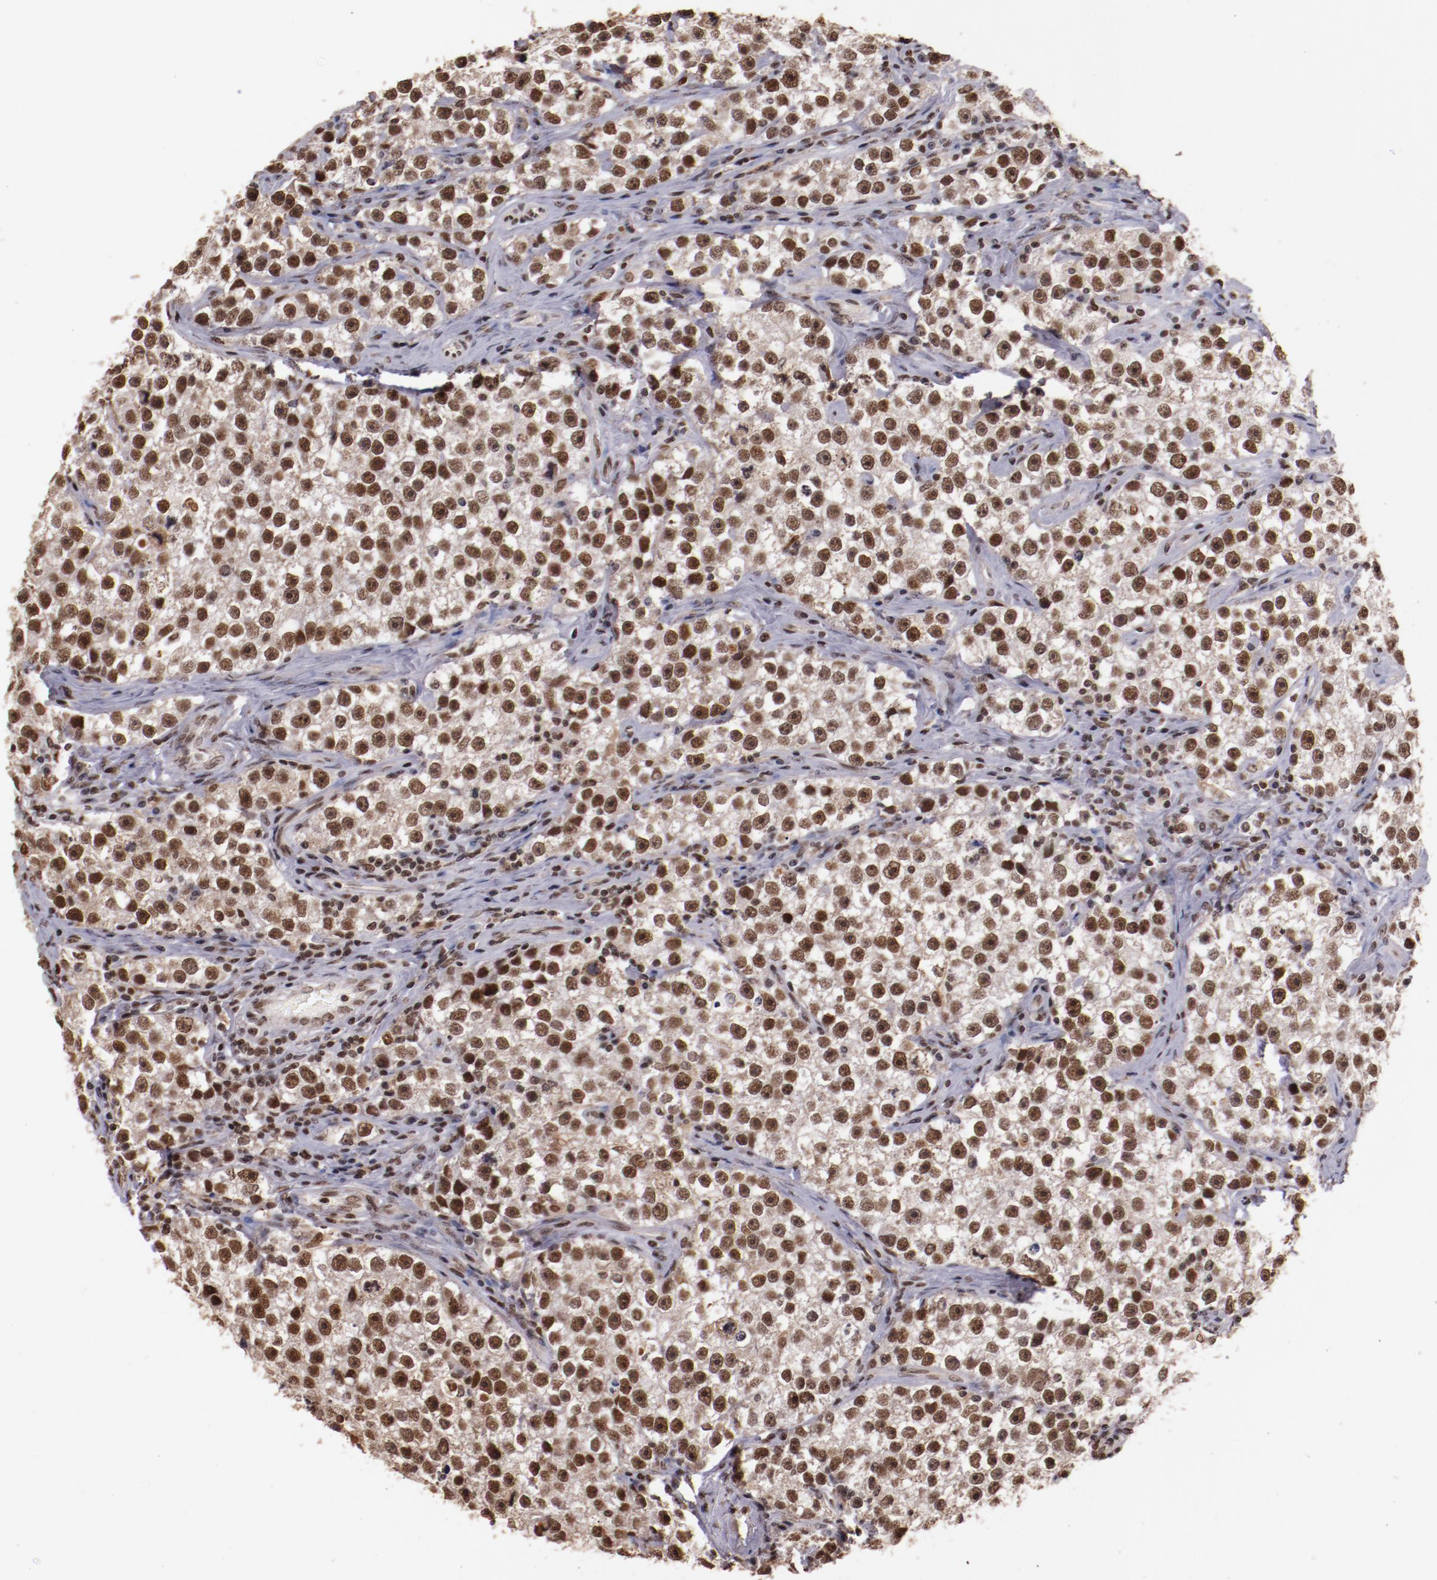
{"staining": {"intensity": "moderate", "quantity": ">75%", "location": "nuclear"}, "tissue": "testis cancer", "cell_type": "Tumor cells", "image_type": "cancer", "snomed": [{"axis": "morphology", "description": "Seminoma, NOS"}, {"axis": "topography", "description": "Testis"}], "caption": "DAB (3,3'-diaminobenzidine) immunohistochemical staining of human testis cancer shows moderate nuclear protein expression in approximately >75% of tumor cells.", "gene": "STAG2", "patient": {"sex": "male", "age": 32}}